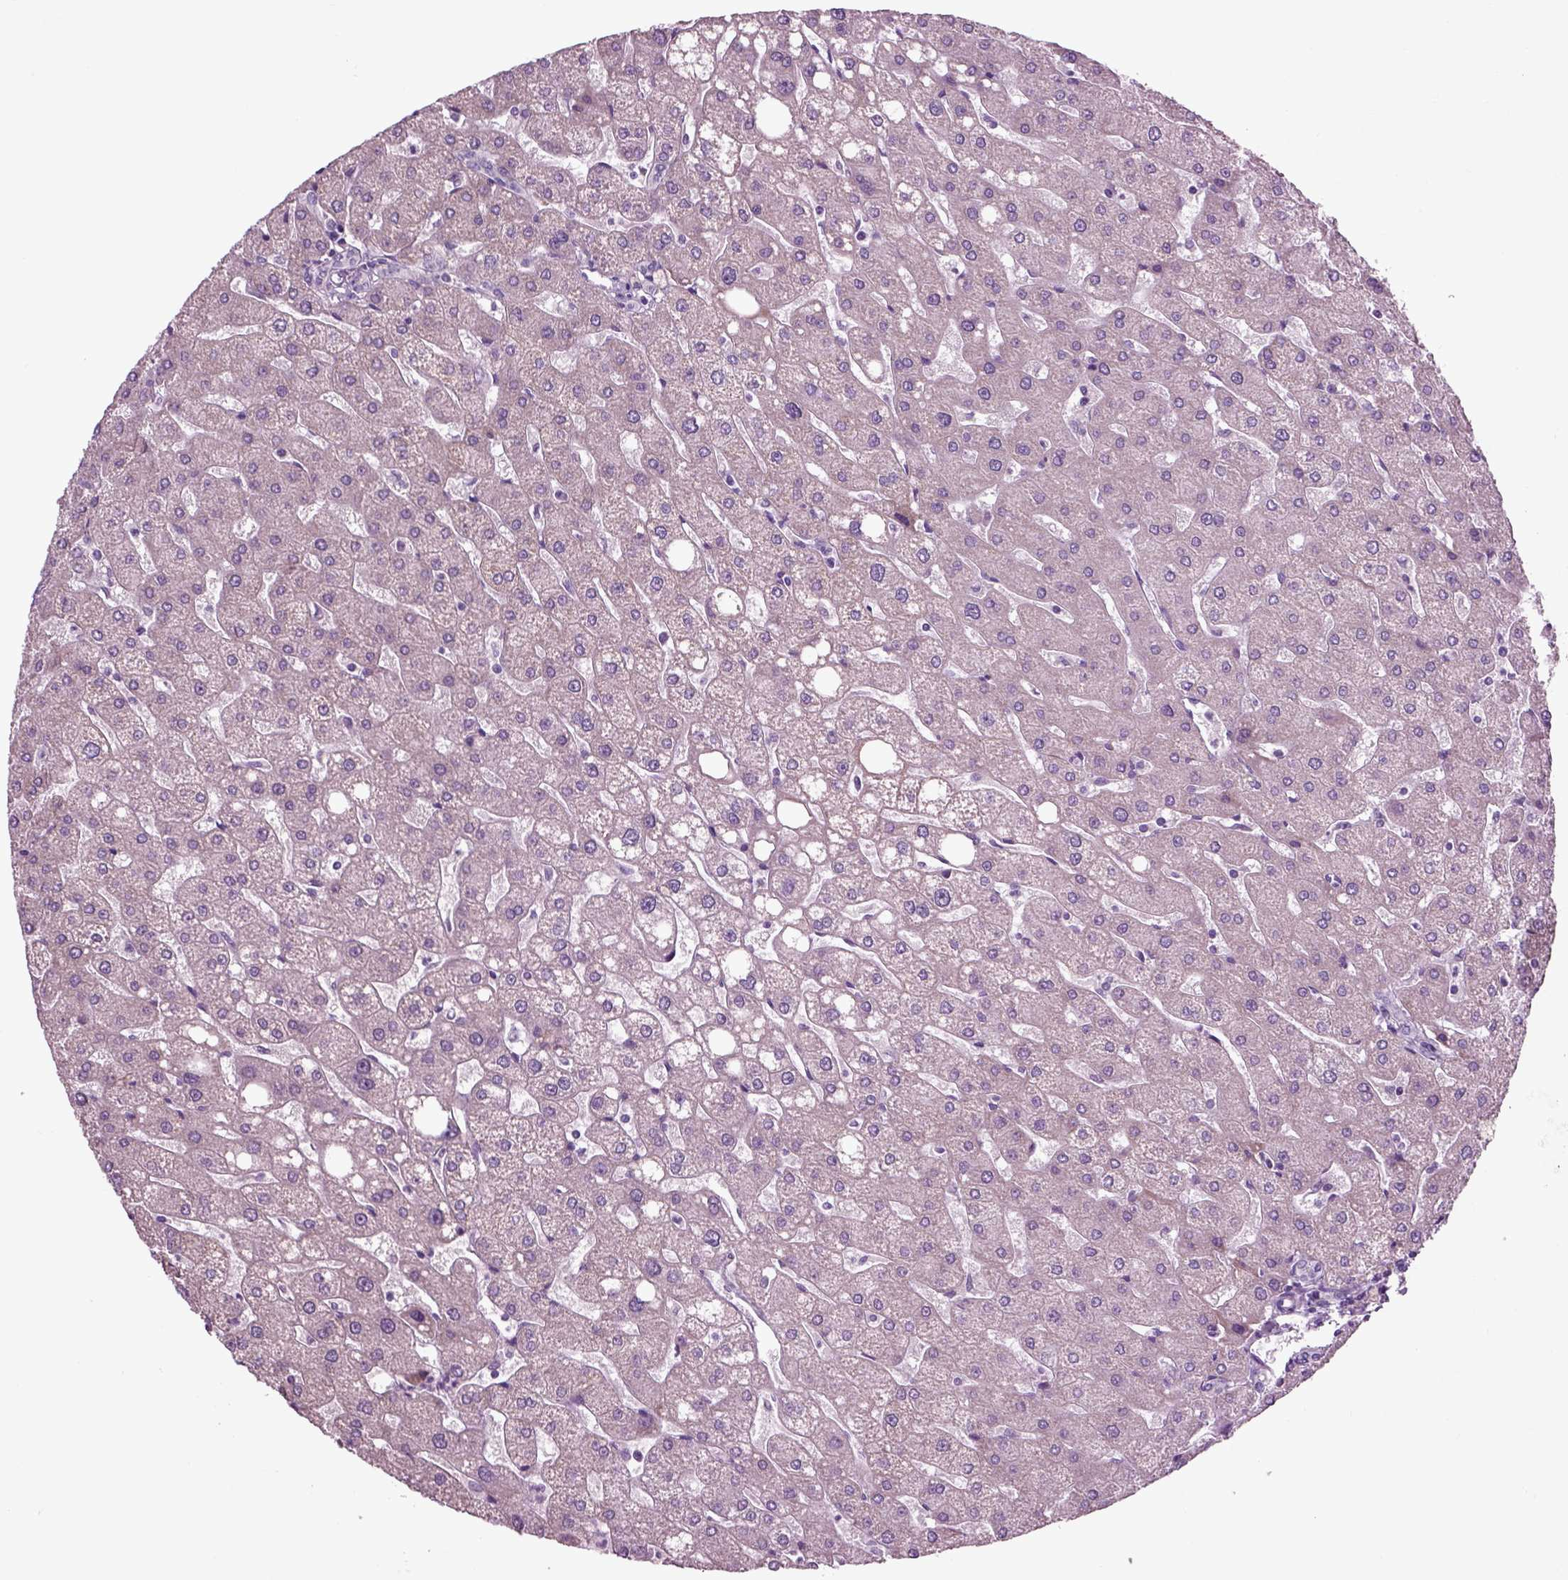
{"staining": {"intensity": "negative", "quantity": "none", "location": "none"}, "tissue": "liver", "cell_type": "Cholangiocytes", "image_type": "normal", "snomed": [{"axis": "morphology", "description": "Normal tissue, NOS"}, {"axis": "topography", "description": "Liver"}], "caption": "Cholangiocytes are negative for brown protein staining in benign liver.", "gene": "ARHGAP11A", "patient": {"sex": "male", "age": 67}}